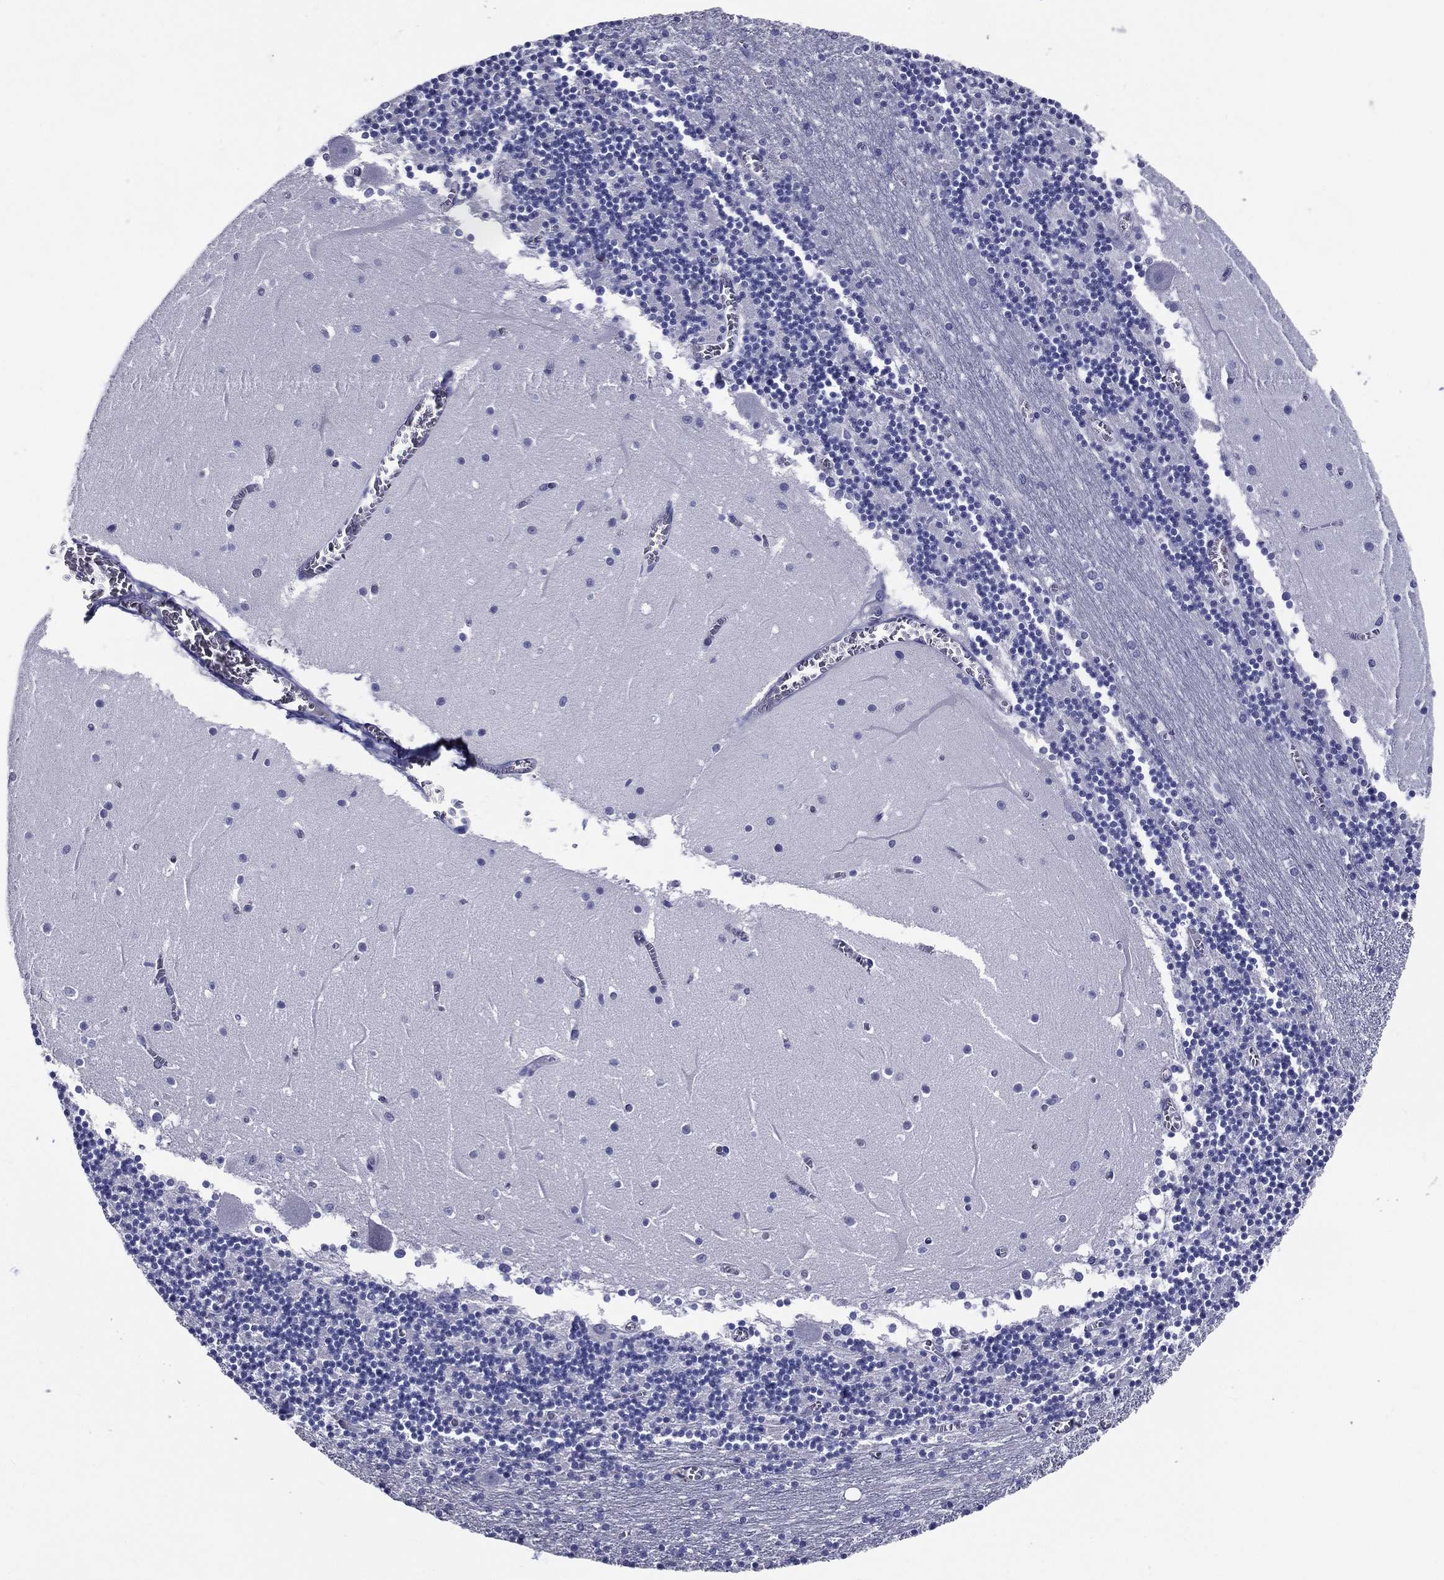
{"staining": {"intensity": "negative", "quantity": "none", "location": "none"}, "tissue": "cerebellum", "cell_type": "Cells in granular layer", "image_type": "normal", "snomed": [{"axis": "morphology", "description": "Normal tissue, NOS"}, {"axis": "topography", "description": "Cerebellum"}], "caption": "DAB (3,3'-diaminobenzidine) immunohistochemical staining of benign cerebellum exhibits no significant staining in cells in granular layer.", "gene": "ACE2", "patient": {"sex": "female", "age": 28}}